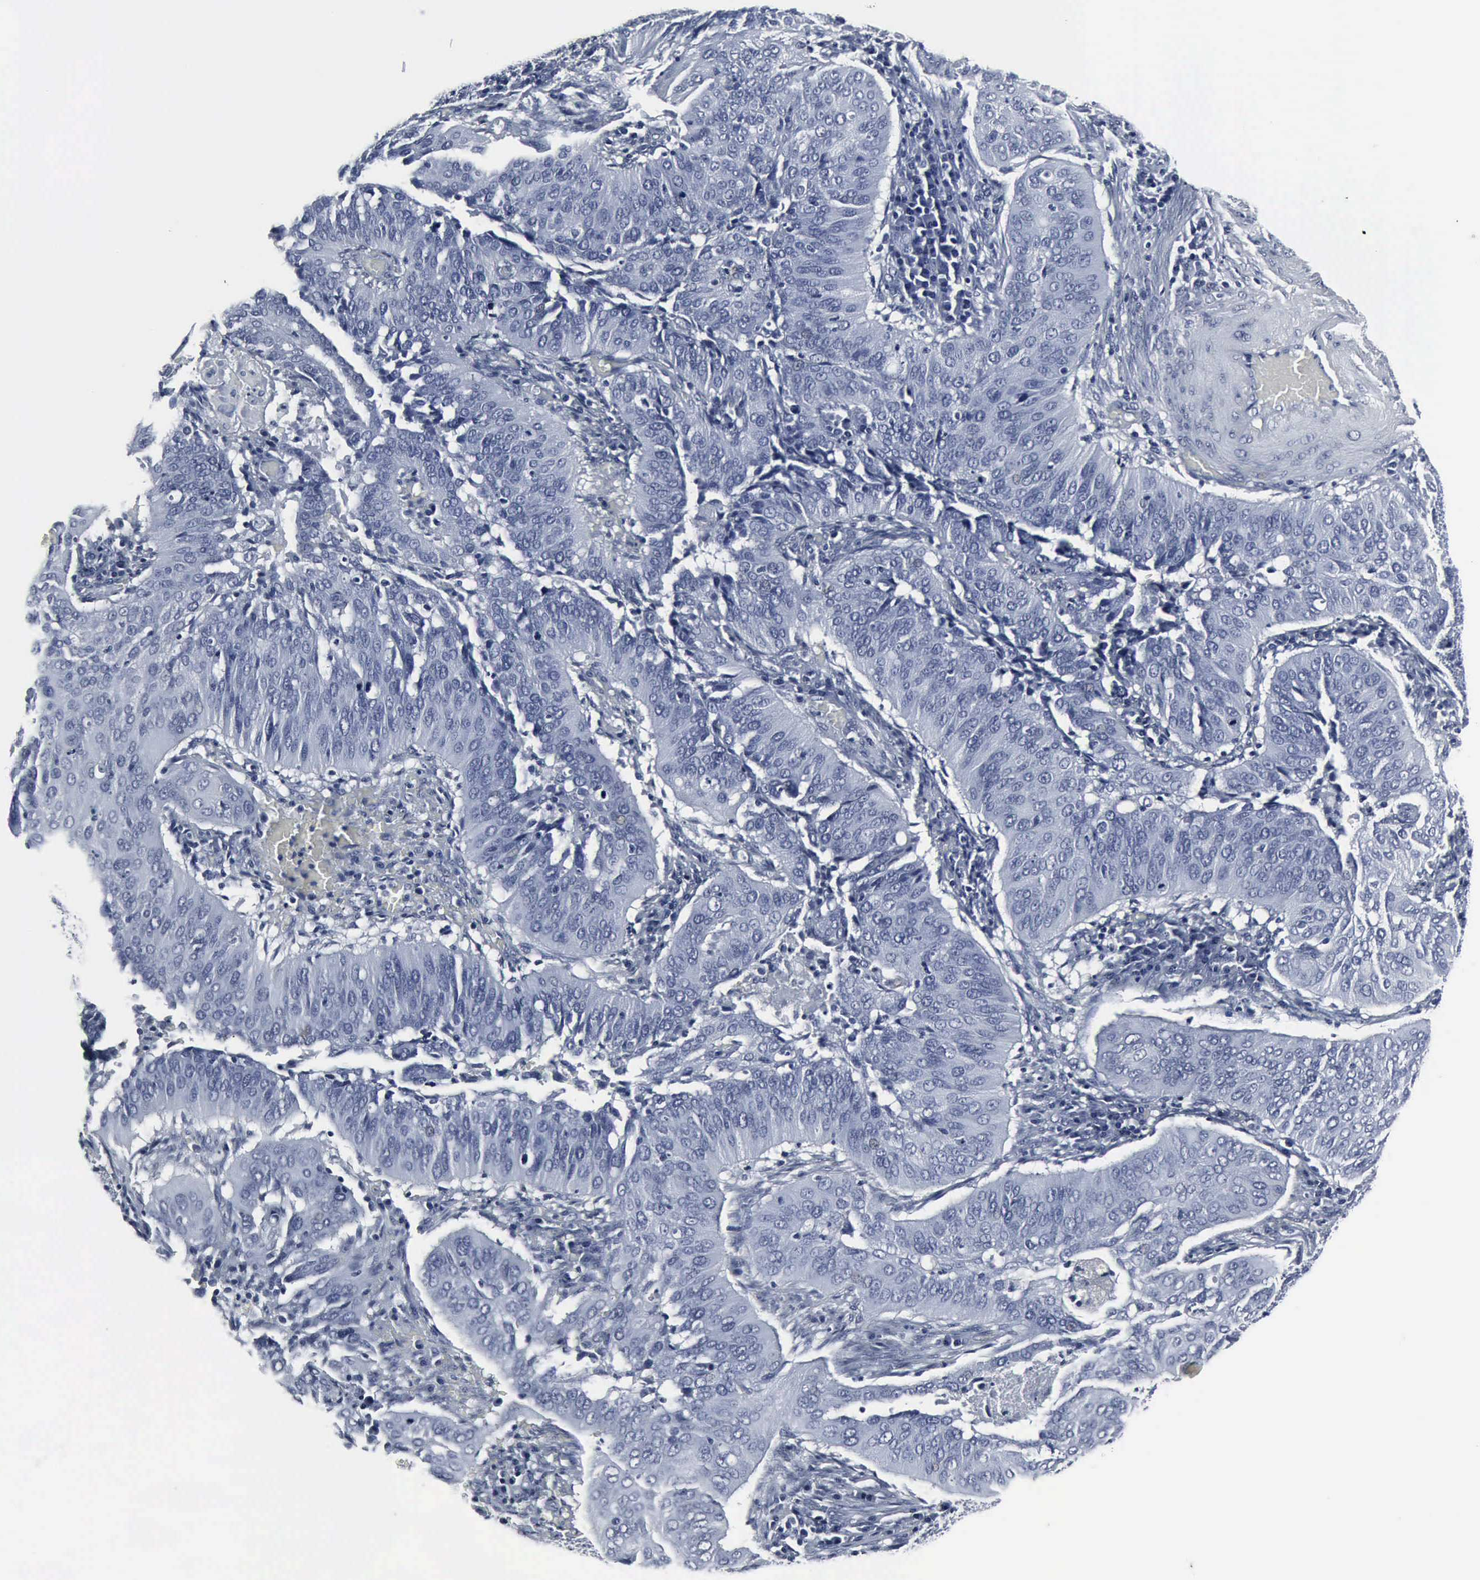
{"staining": {"intensity": "negative", "quantity": "none", "location": "none"}, "tissue": "cervical cancer", "cell_type": "Tumor cells", "image_type": "cancer", "snomed": [{"axis": "morphology", "description": "Squamous cell carcinoma, NOS"}, {"axis": "topography", "description": "Cervix"}], "caption": "IHC photomicrograph of neoplastic tissue: cervical squamous cell carcinoma stained with DAB exhibits no significant protein staining in tumor cells. Nuclei are stained in blue.", "gene": "SNAP25", "patient": {"sex": "female", "age": 39}}